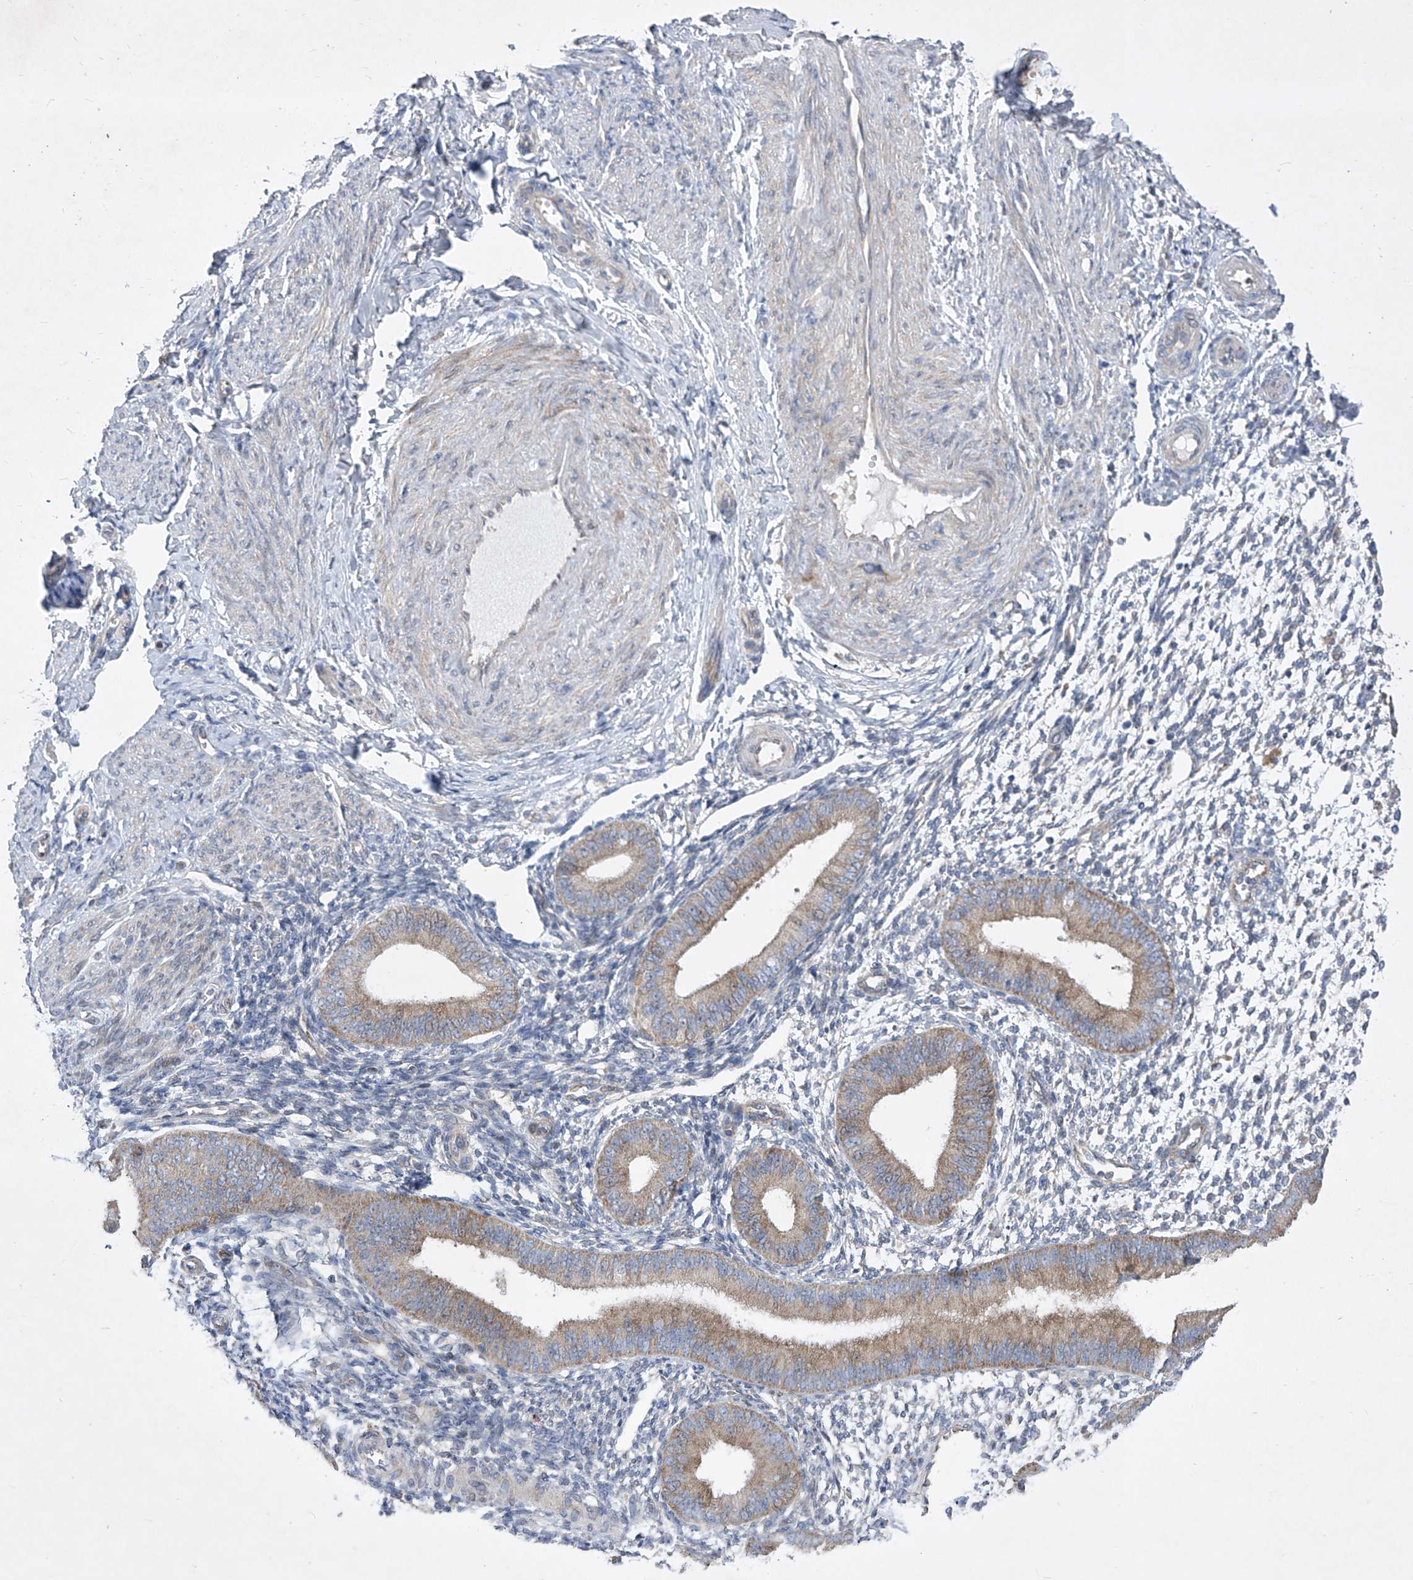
{"staining": {"intensity": "negative", "quantity": "none", "location": "none"}, "tissue": "endometrium", "cell_type": "Cells in endometrial stroma", "image_type": "normal", "snomed": [{"axis": "morphology", "description": "Normal tissue, NOS"}, {"axis": "topography", "description": "Uterus"}, {"axis": "topography", "description": "Endometrium"}], "caption": "Immunohistochemistry photomicrograph of unremarkable human endometrium stained for a protein (brown), which shows no staining in cells in endometrial stroma.", "gene": "COQ3", "patient": {"sex": "female", "age": 48}}